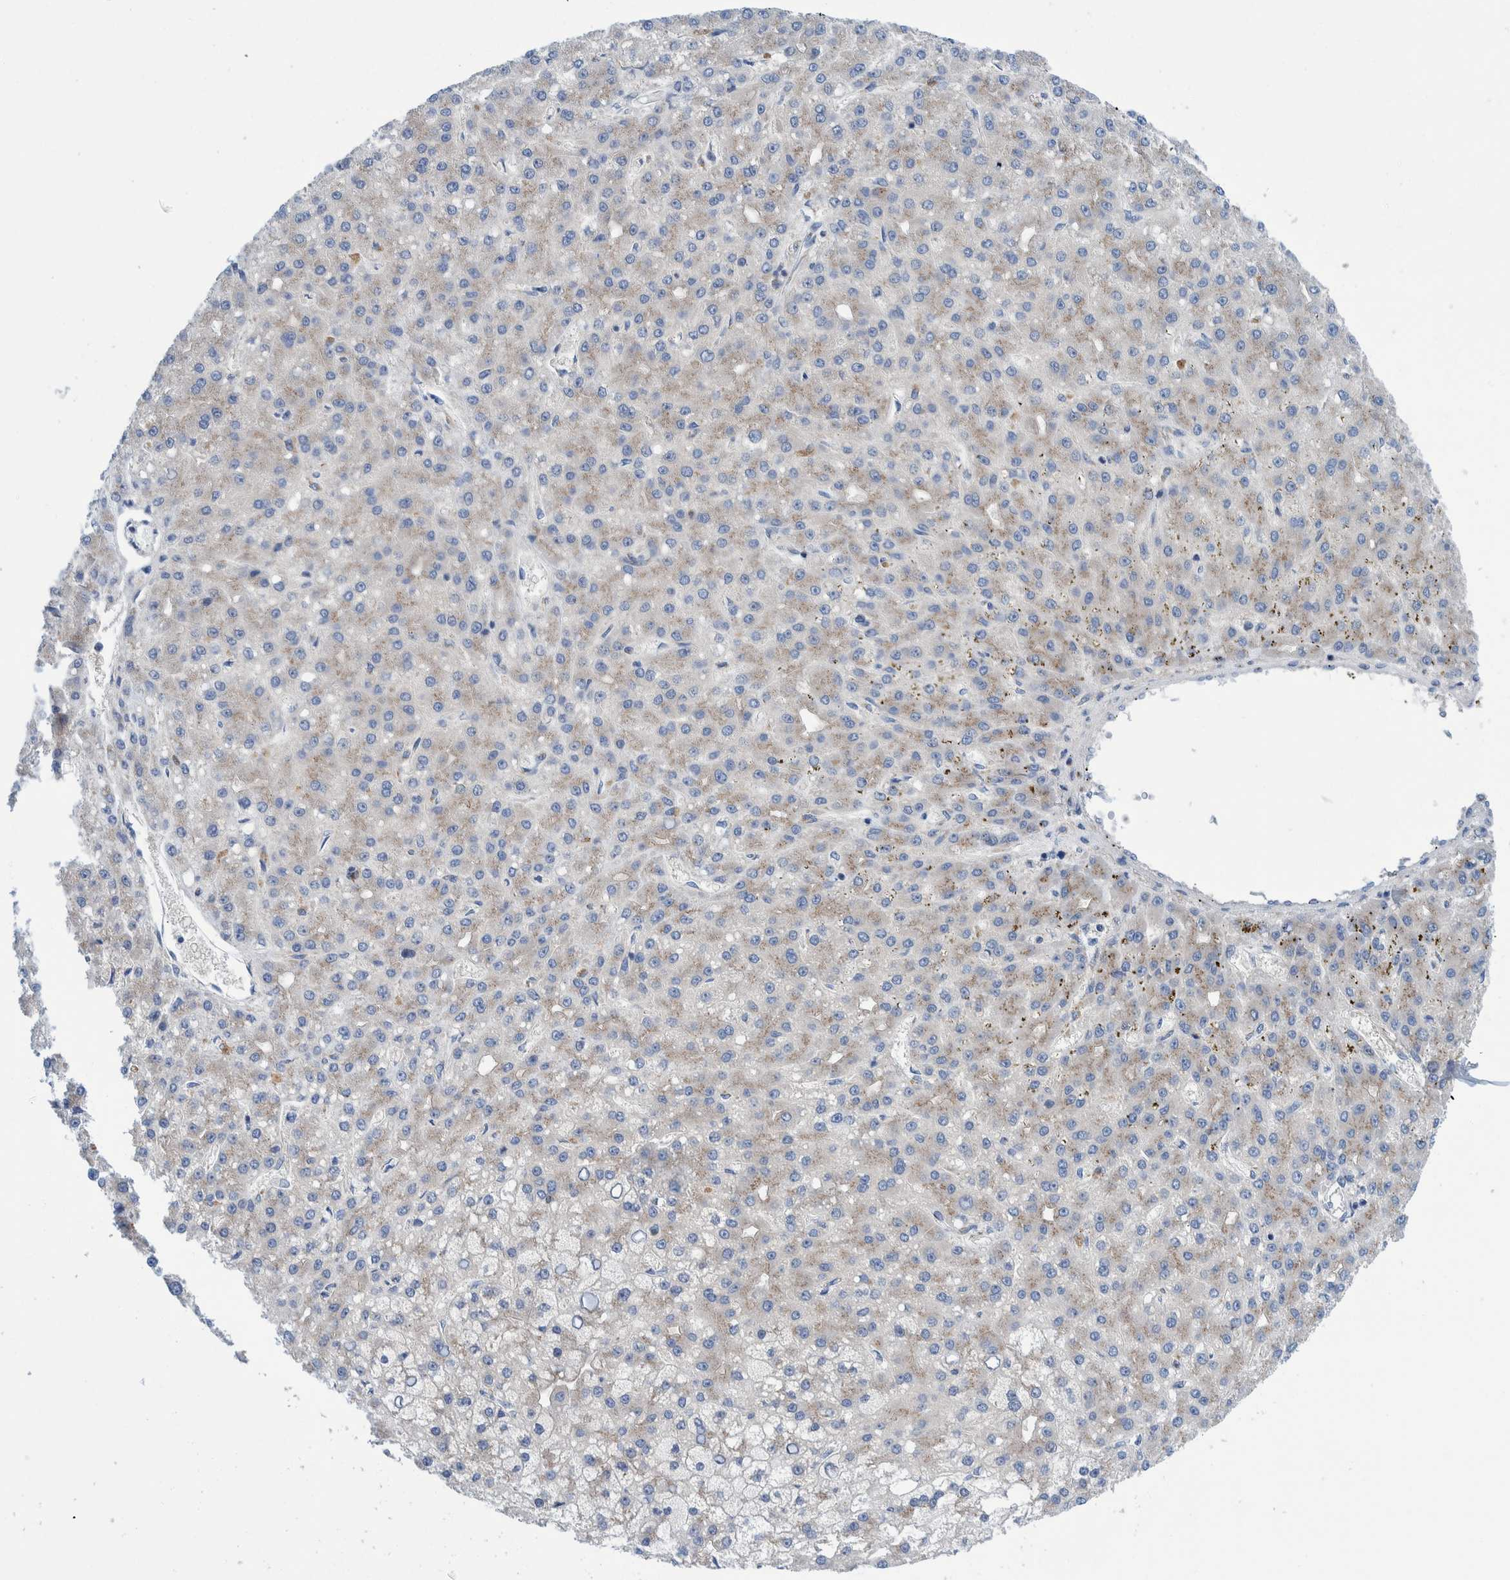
{"staining": {"intensity": "weak", "quantity": "25%-75%", "location": "cytoplasmic/membranous"}, "tissue": "liver cancer", "cell_type": "Tumor cells", "image_type": "cancer", "snomed": [{"axis": "morphology", "description": "Carcinoma, Hepatocellular, NOS"}, {"axis": "topography", "description": "Liver"}], "caption": "Tumor cells show low levels of weak cytoplasmic/membranous positivity in approximately 25%-75% of cells in hepatocellular carcinoma (liver).", "gene": "TRIM58", "patient": {"sex": "male", "age": 67}}